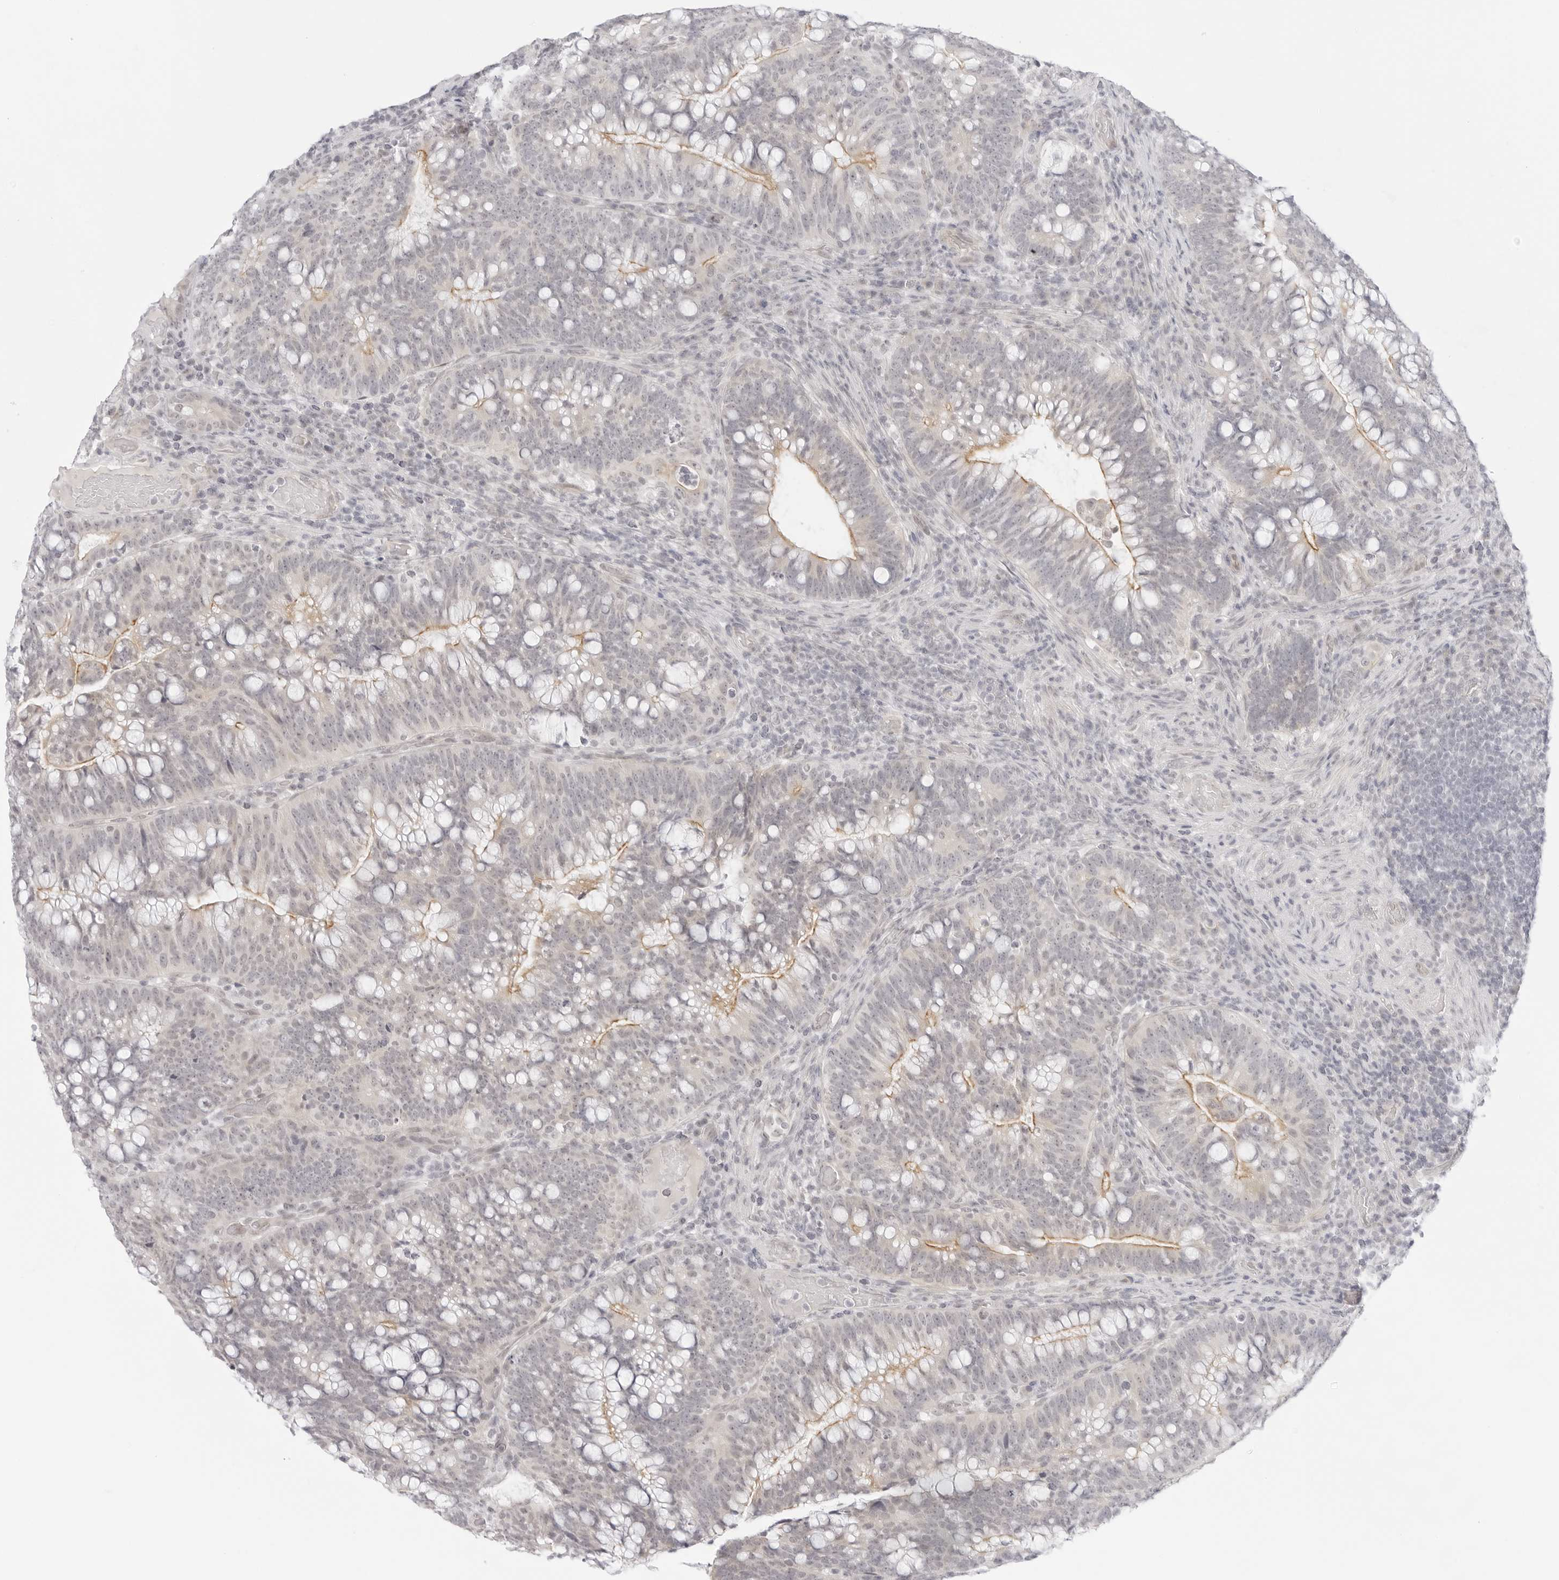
{"staining": {"intensity": "moderate", "quantity": "<25%", "location": "cytoplasmic/membranous"}, "tissue": "colorectal cancer", "cell_type": "Tumor cells", "image_type": "cancer", "snomed": [{"axis": "morphology", "description": "Adenocarcinoma, NOS"}, {"axis": "topography", "description": "Colon"}], "caption": "Immunohistochemistry image of human adenocarcinoma (colorectal) stained for a protein (brown), which demonstrates low levels of moderate cytoplasmic/membranous staining in about <25% of tumor cells.", "gene": "MED18", "patient": {"sex": "female", "age": 66}}